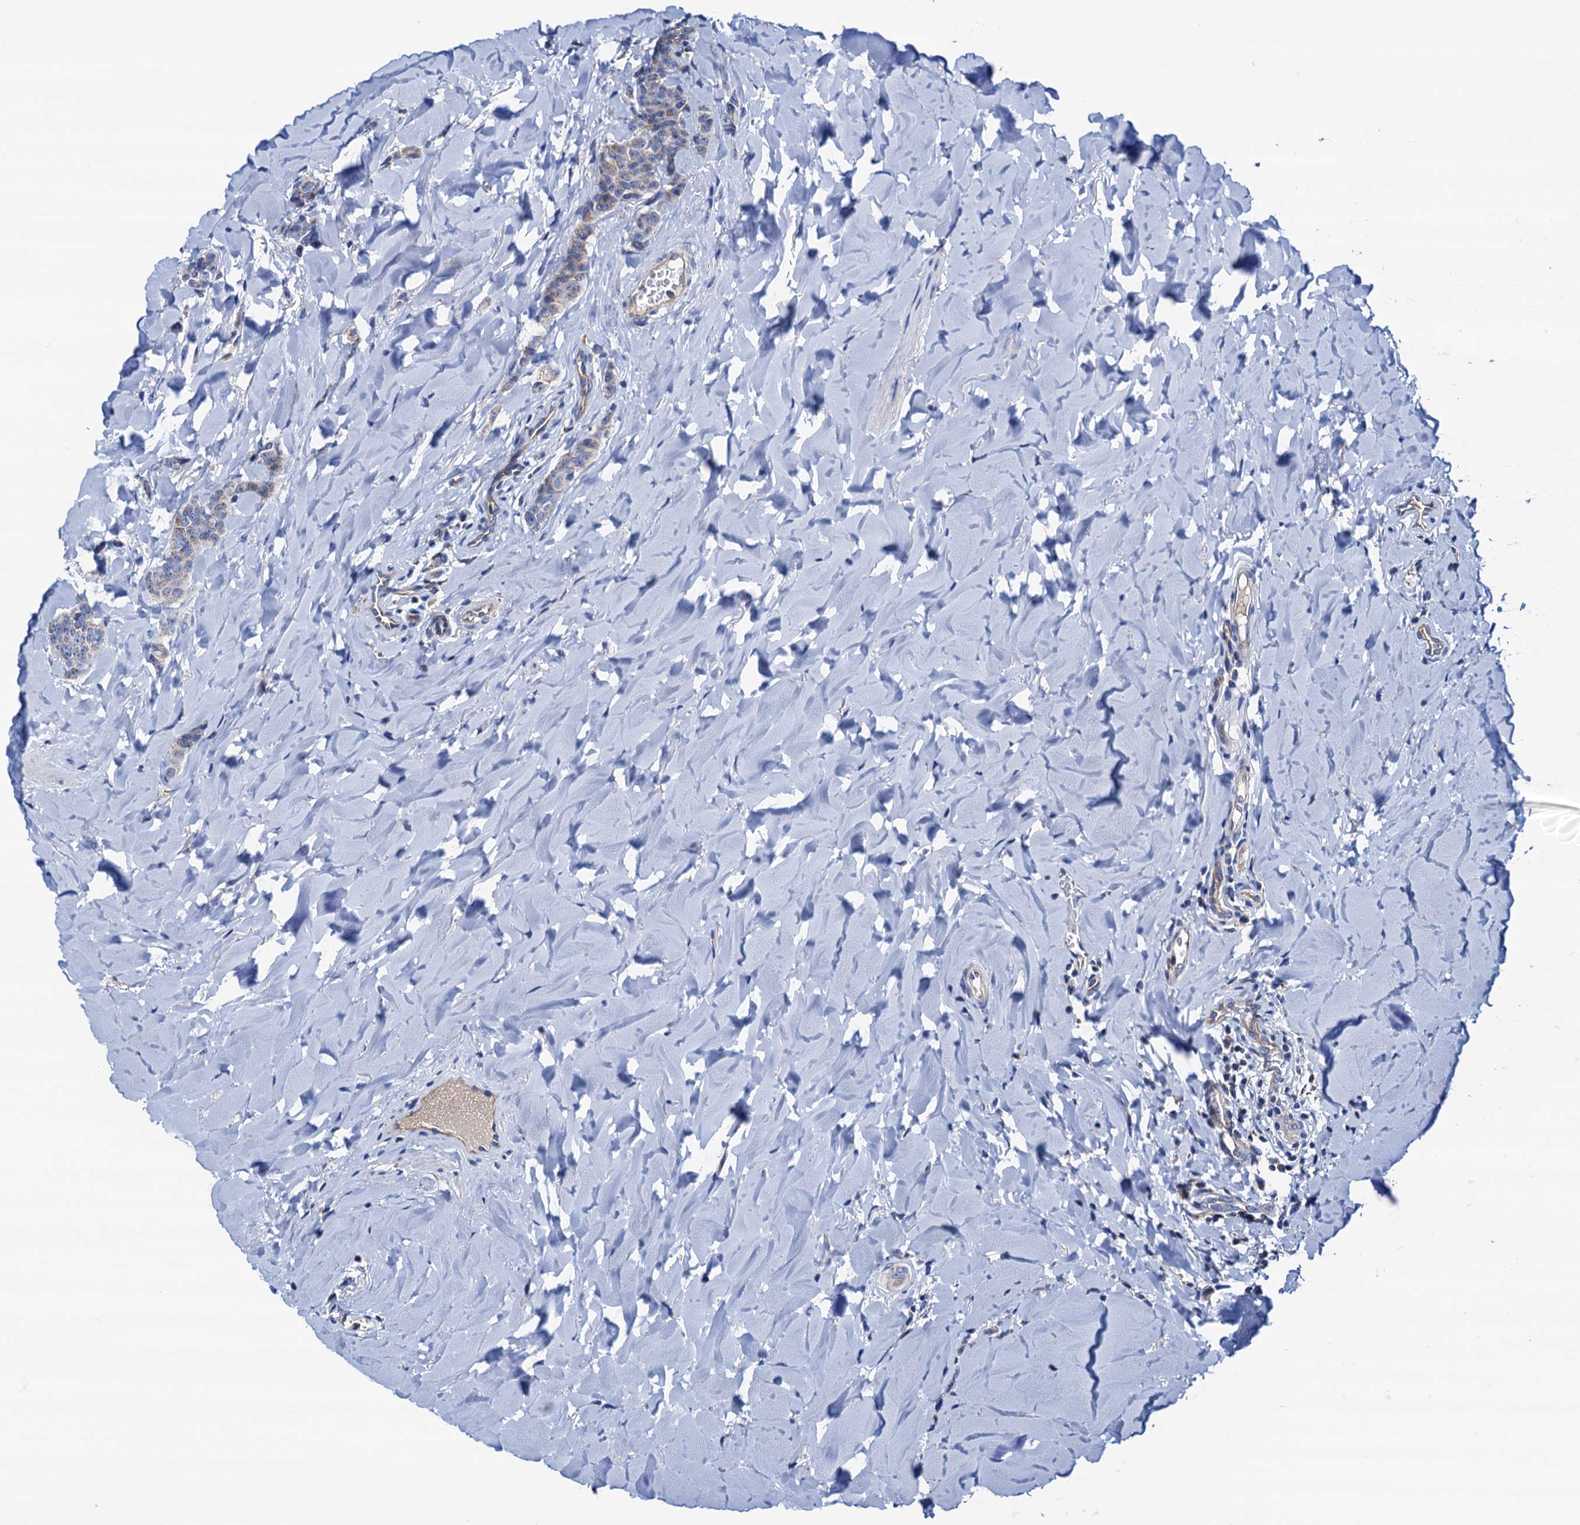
{"staining": {"intensity": "negative", "quantity": "none", "location": "none"}, "tissue": "breast cancer", "cell_type": "Tumor cells", "image_type": "cancer", "snomed": [{"axis": "morphology", "description": "Duct carcinoma"}, {"axis": "topography", "description": "Breast"}], "caption": "Immunohistochemistry (IHC) histopathology image of breast cancer stained for a protein (brown), which displays no staining in tumor cells.", "gene": "RASSF9", "patient": {"sex": "female", "age": 40}}